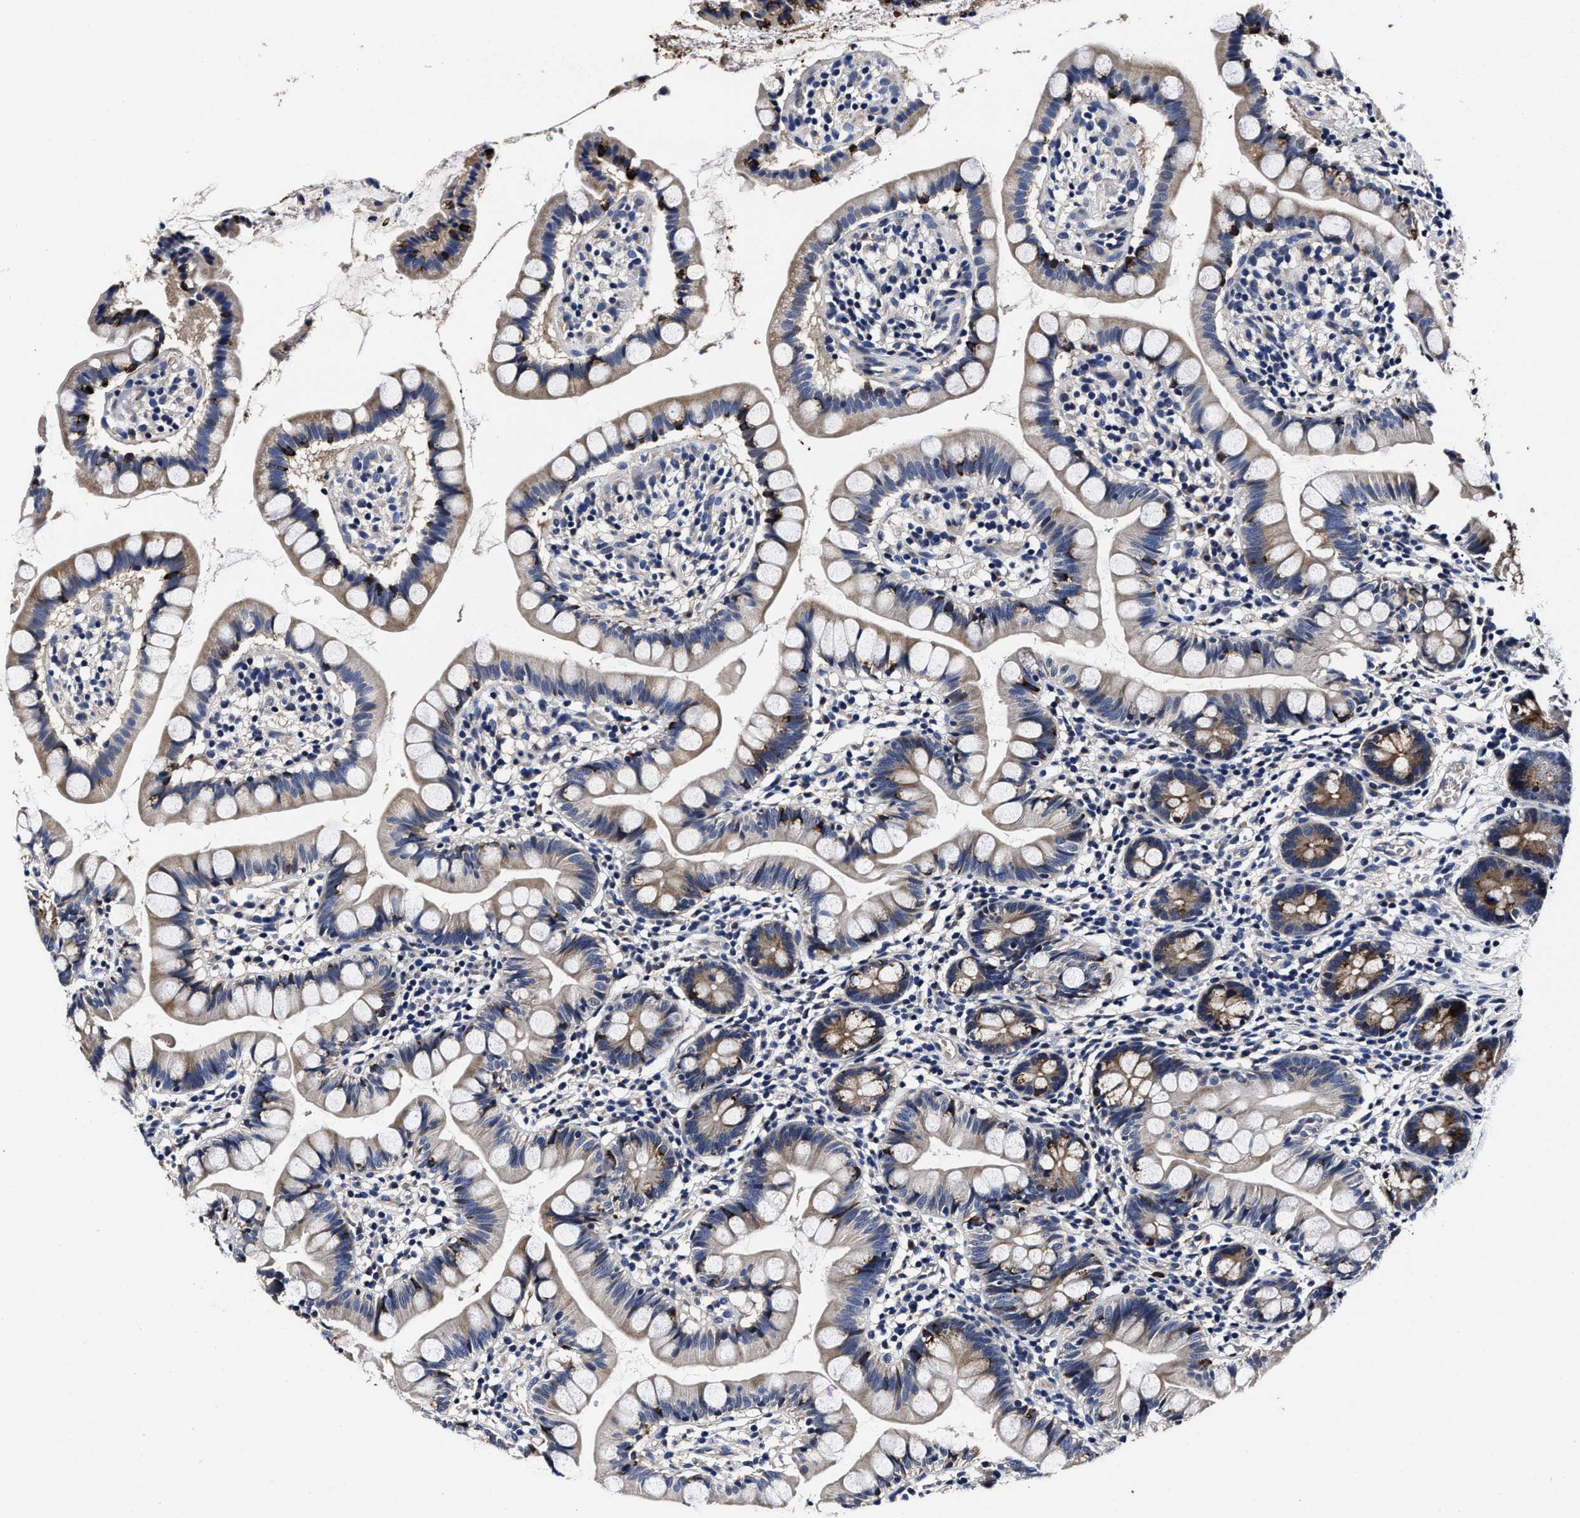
{"staining": {"intensity": "moderate", "quantity": "<25%", "location": "cytoplasmic/membranous"}, "tissue": "small intestine", "cell_type": "Glandular cells", "image_type": "normal", "snomed": [{"axis": "morphology", "description": "Normal tissue, NOS"}, {"axis": "topography", "description": "Small intestine"}], "caption": "DAB immunohistochemical staining of benign small intestine reveals moderate cytoplasmic/membranous protein expression in about <25% of glandular cells.", "gene": "OLFML2A", "patient": {"sex": "female", "age": 84}}